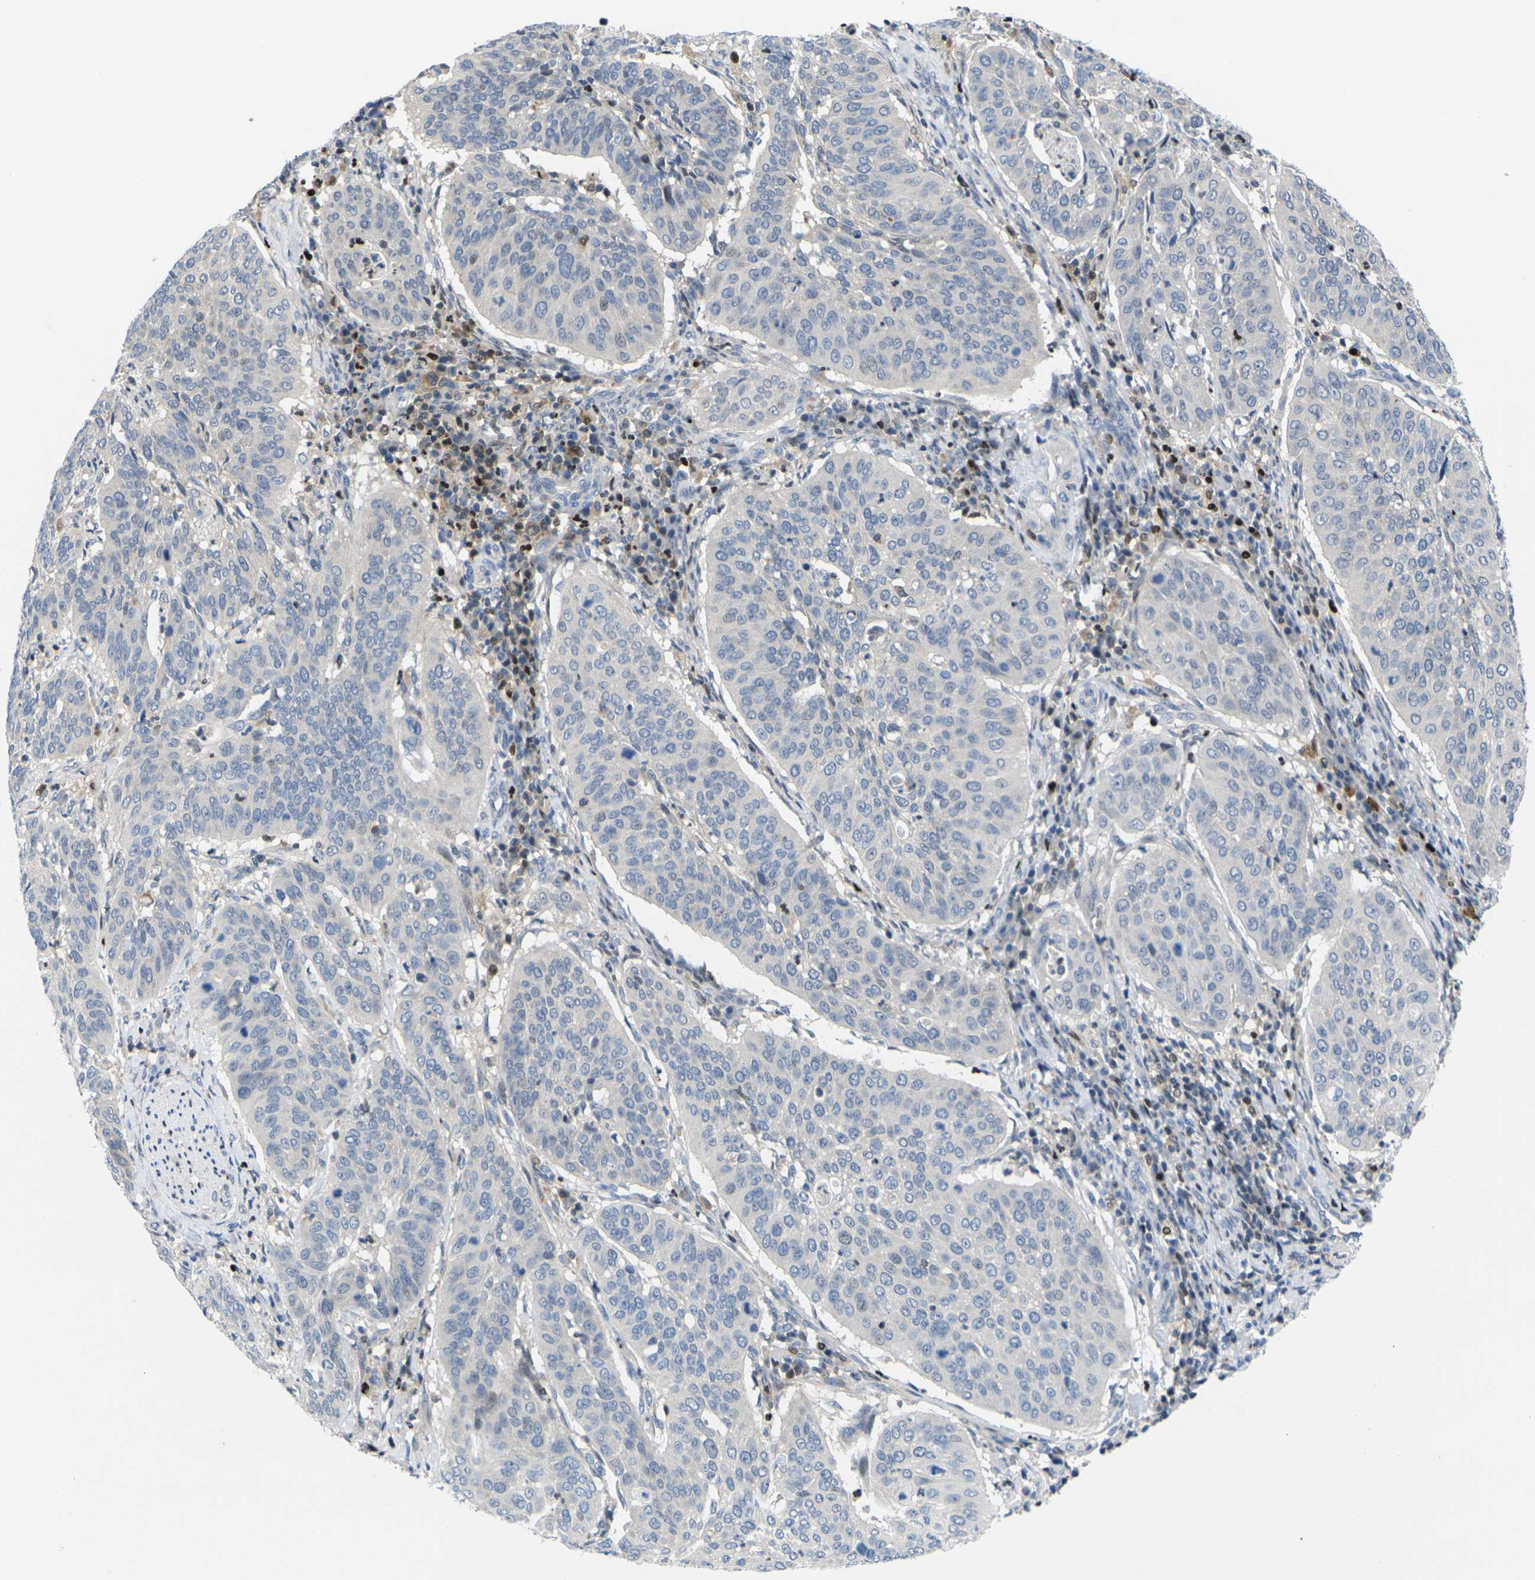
{"staining": {"intensity": "negative", "quantity": "none", "location": "none"}, "tissue": "cervical cancer", "cell_type": "Tumor cells", "image_type": "cancer", "snomed": [{"axis": "morphology", "description": "Normal tissue, NOS"}, {"axis": "morphology", "description": "Squamous cell carcinoma, NOS"}, {"axis": "topography", "description": "Cervix"}], "caption": "This is an immunohistochemistry (IHC) micrograph of human squamous cell carcinoma (cervical). There is no positivity in tumor cells.", "gene": "RPS6KA3", "patient": {"sex": "female", "age": 39}}